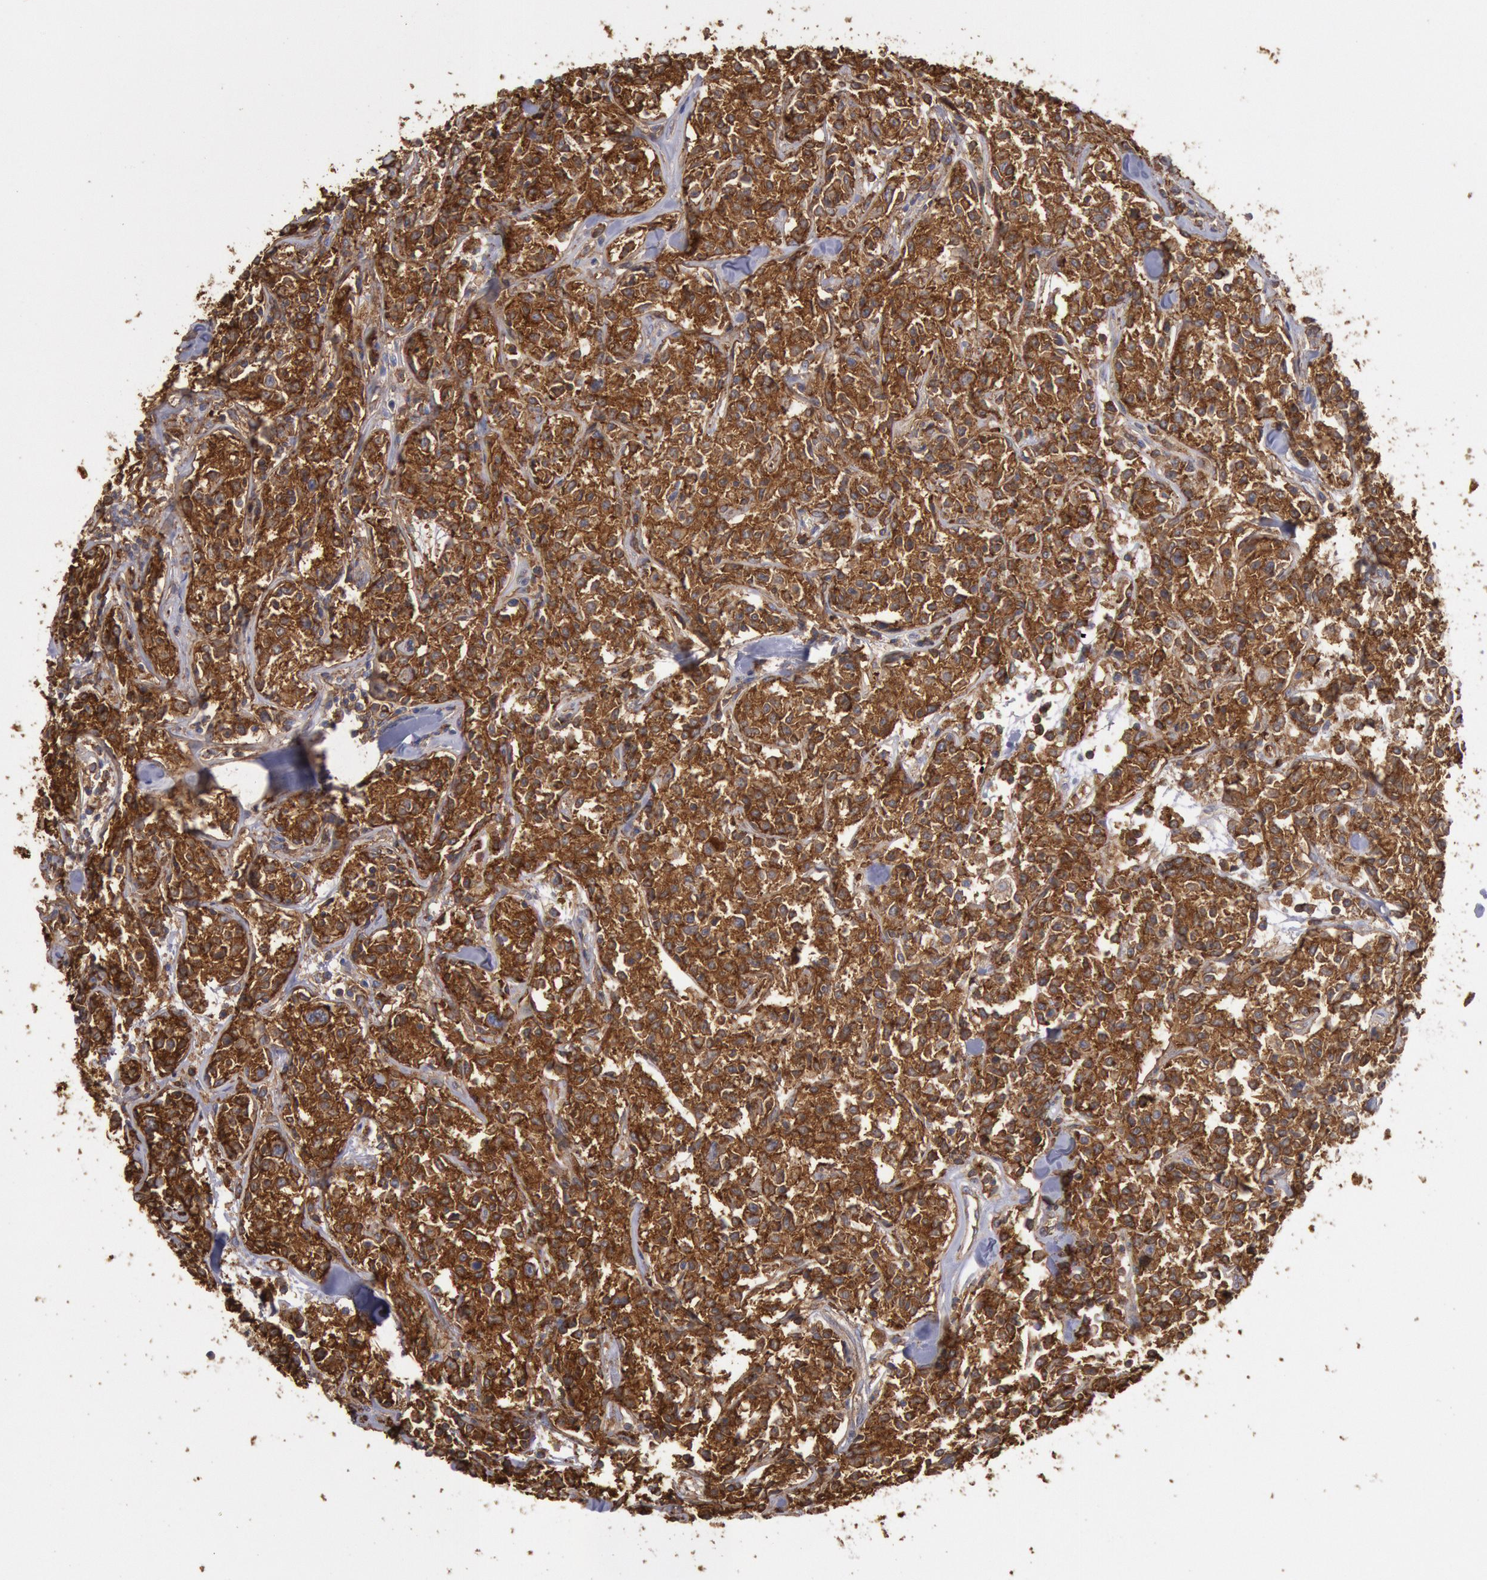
{"staining": {"intensity": "strong", "quantity": ">75%", "location": "cytoplasmic/membranous"}, "tissue": "lymphoma", "cell_type": "Tumor cells", "image_type": "cancer", "snomed": [{"axis": "morphology", "description": "Malignant lymphoma, non-Hodgkin's type, Low grade"}, {"axis": "topography", "description": "Small intestine"}], "caption": "Immunohistochemistry (DAB) staining of human lymphoma demonstrates strong cytoplasmic/membranous protein positivity in about >75% of tumor cells. (DAB (3,3'-diaminobenzidine) IHC with brightfield microscopy, high magnification).", "gene": "SNAP23", "patient": {"sex": "female", "age": 59}}